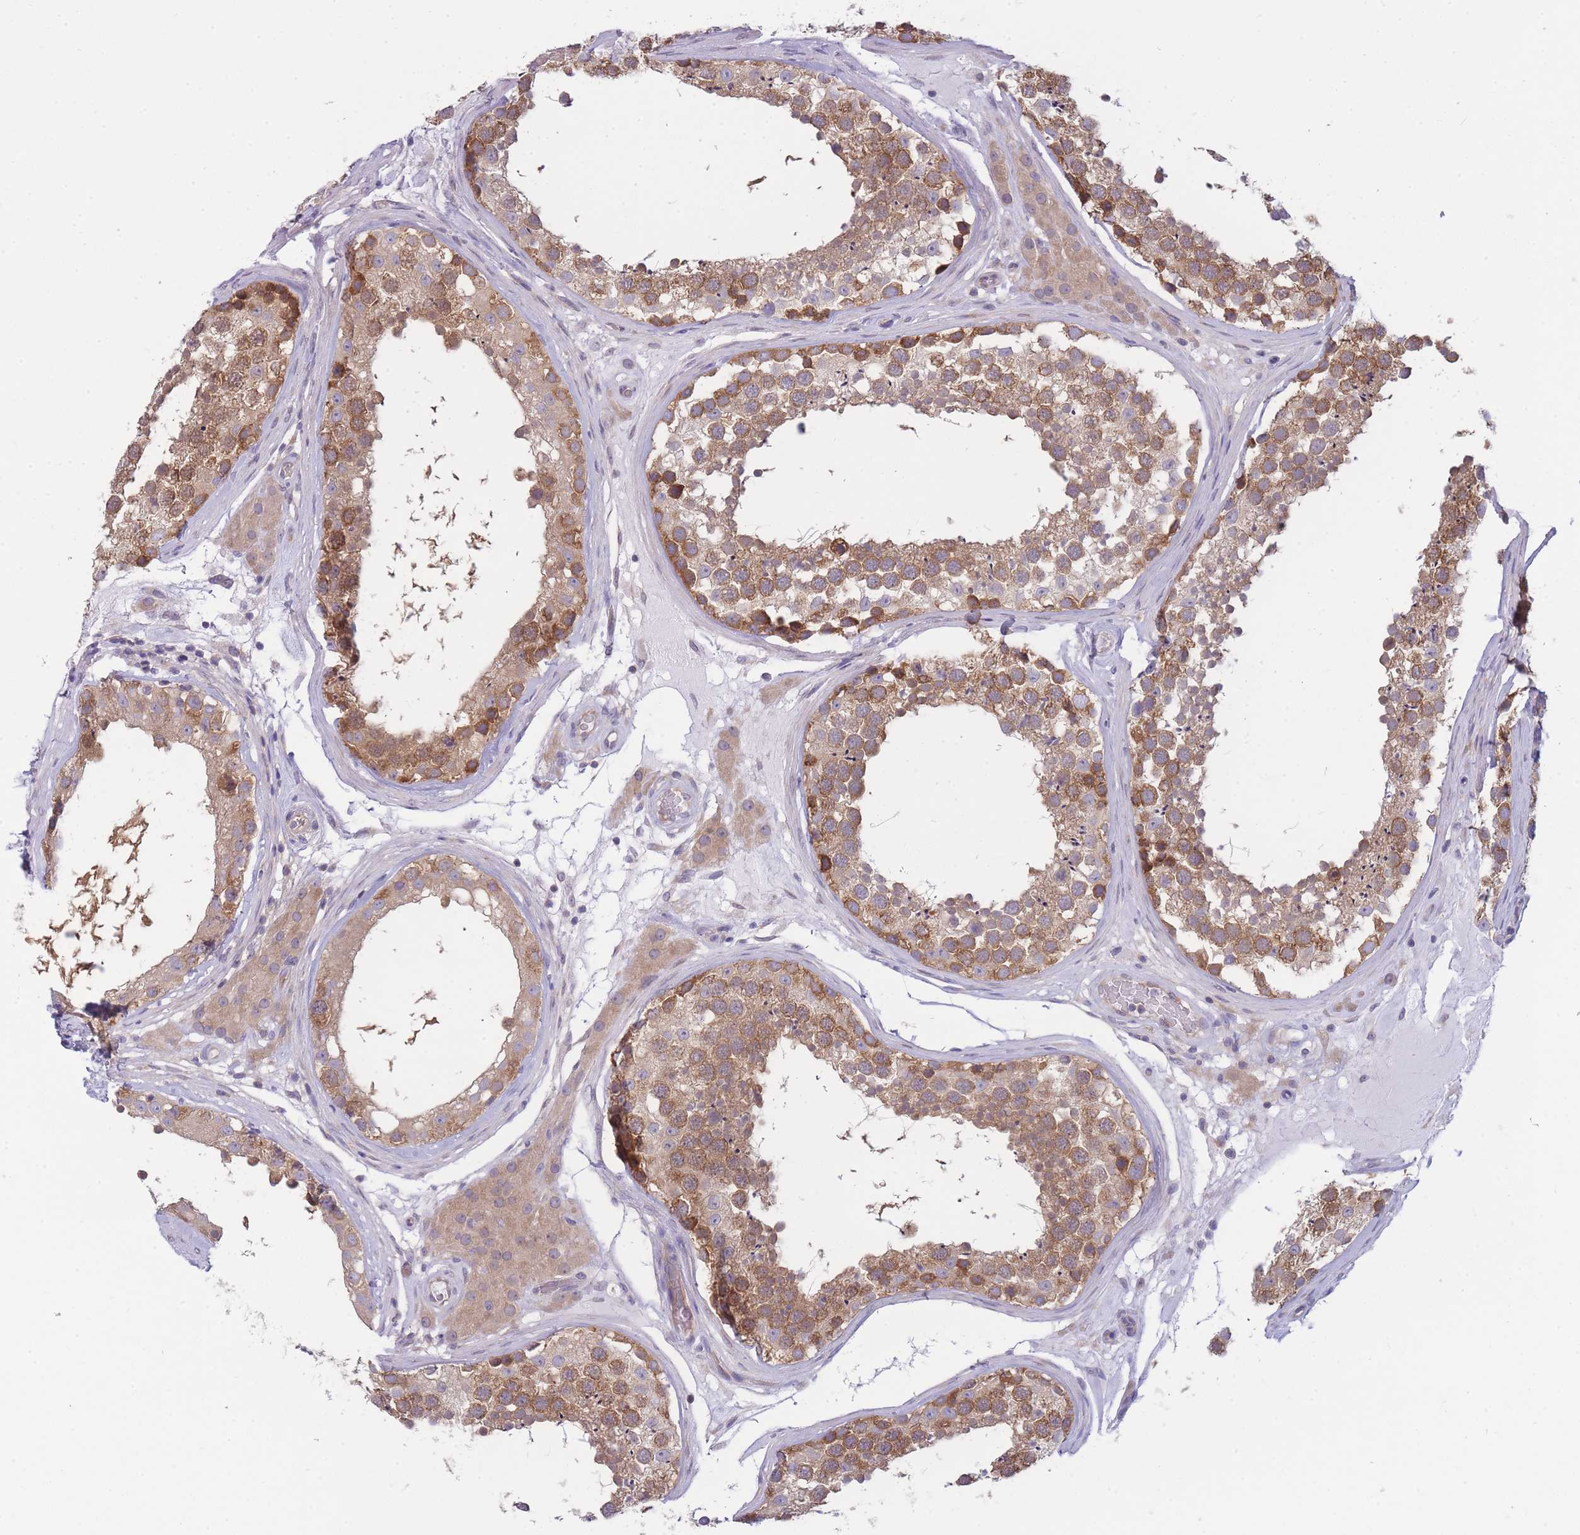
{"staining": {"intensity": "moderate", "quantity": ">75%", "location": "cytoplasmic/membranous"}, "tissue": "testis", "cell_type": "Cells in seminiferous ducts", "image_type": "normal", "snomed": [{"axis": "morphology", "description": "Normal tissue, NOS"}, {"axis": "topography", "description": "Testis"}], "caption": "Immunohistochemistry of normal testis demonstrates medium levels of moderate cytoplasmic/membranous staining in approximately >75% of cells in seminiferous ducts.", "gene": "PFDN6", "patient": {"sex": "male", "age": 46}}